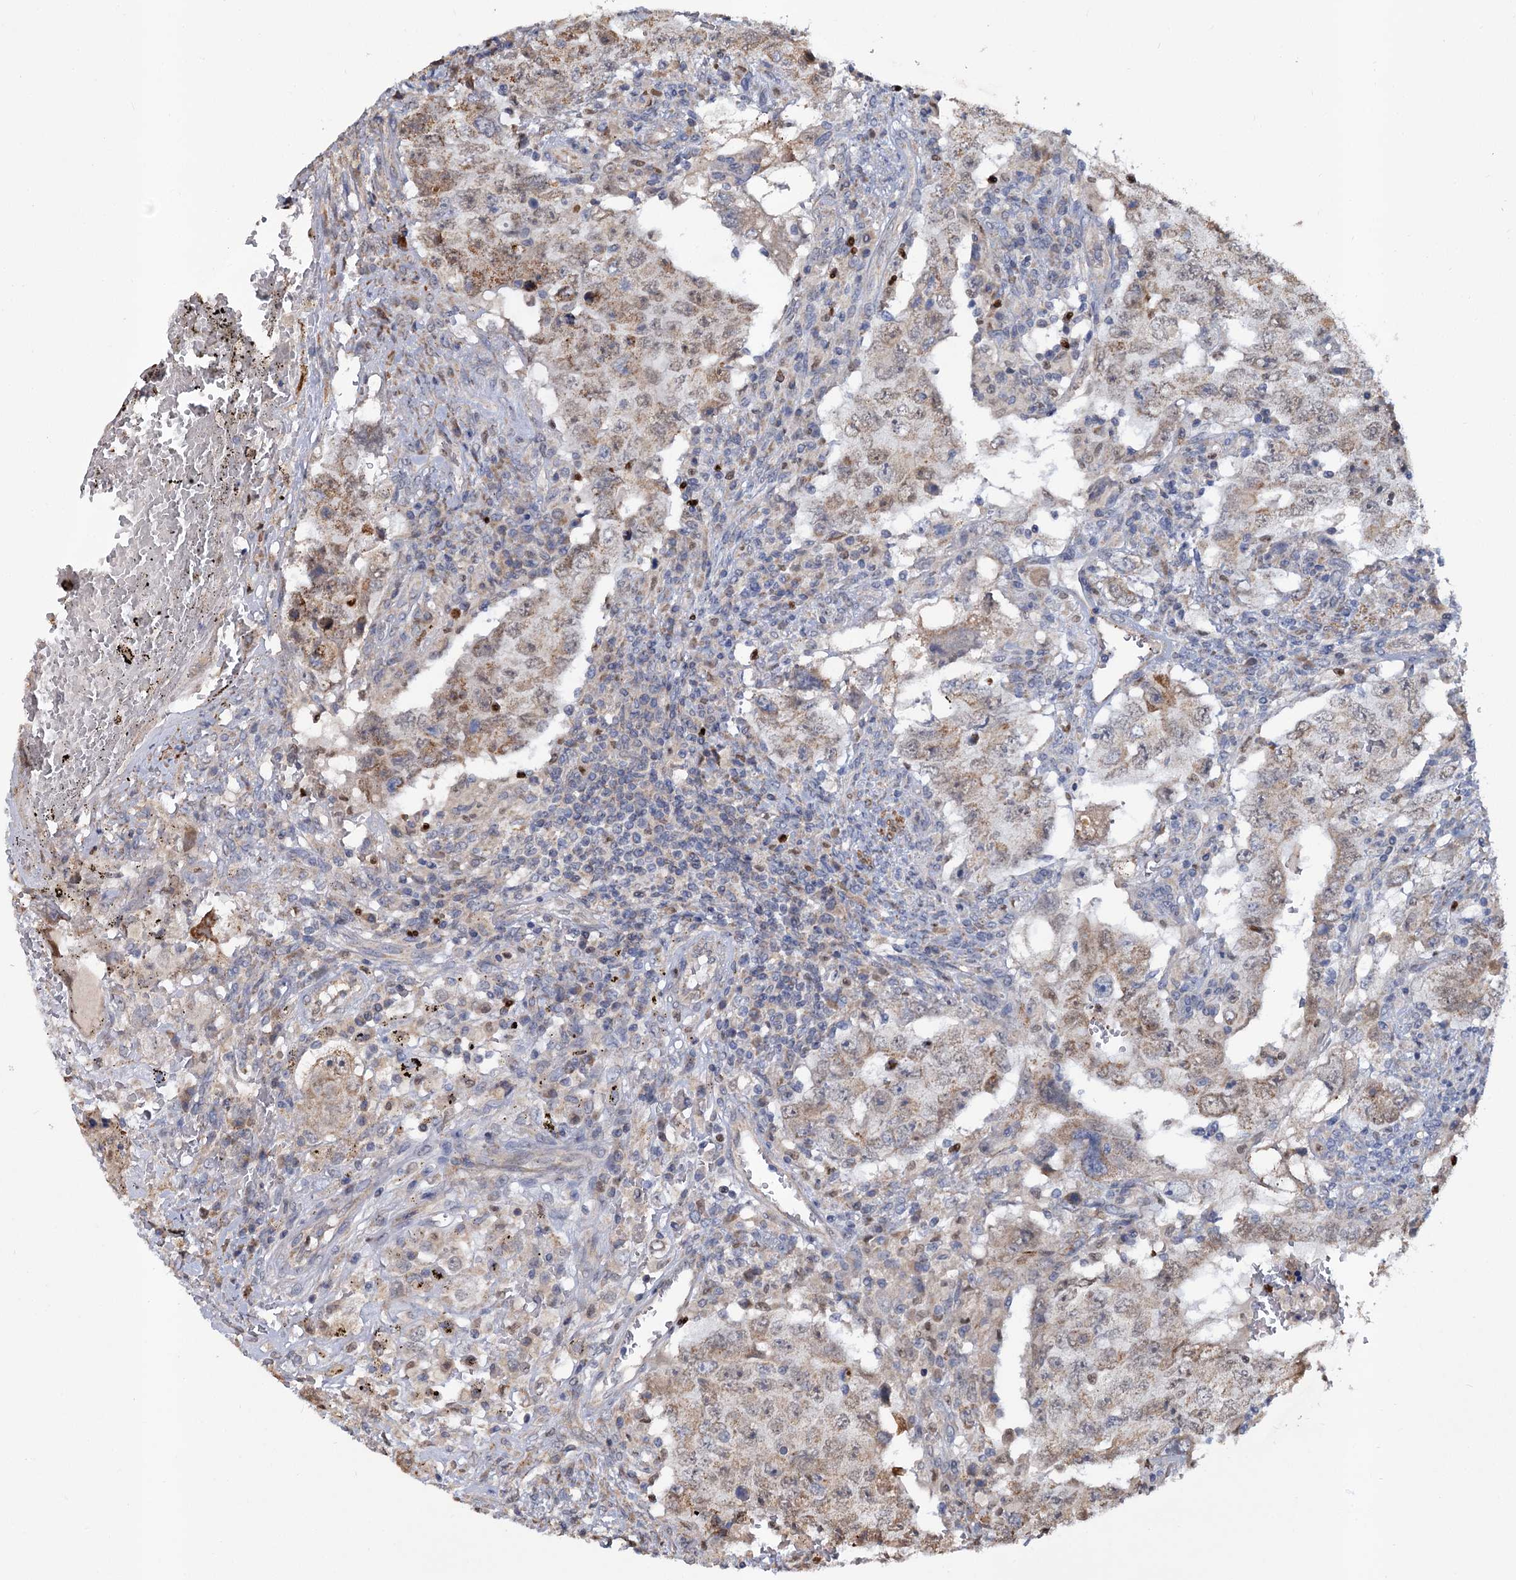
{"staining": {"intensity": "weak", "quantity": "25%-75%", "location": "cytoplasmic/membranous"}, "tissue": "testis cancer", "cell_type": "Tumor cells", "image_type": "cancer", "snomed": [{"axis": "morphology", "description": "Carcinoma, Embryonal, NOS"}, {"axis": "topography", "description": "Testis"}], "caption": "This histopathology image shows immunohistochemistry staining of testis embryonal carcinoma, with low weak cytoplasmic/membranous positivity in about 25%-75% of tumor cells.", "gene": "ALKBH7", "patient": {"sex": "male", "age": 26}}